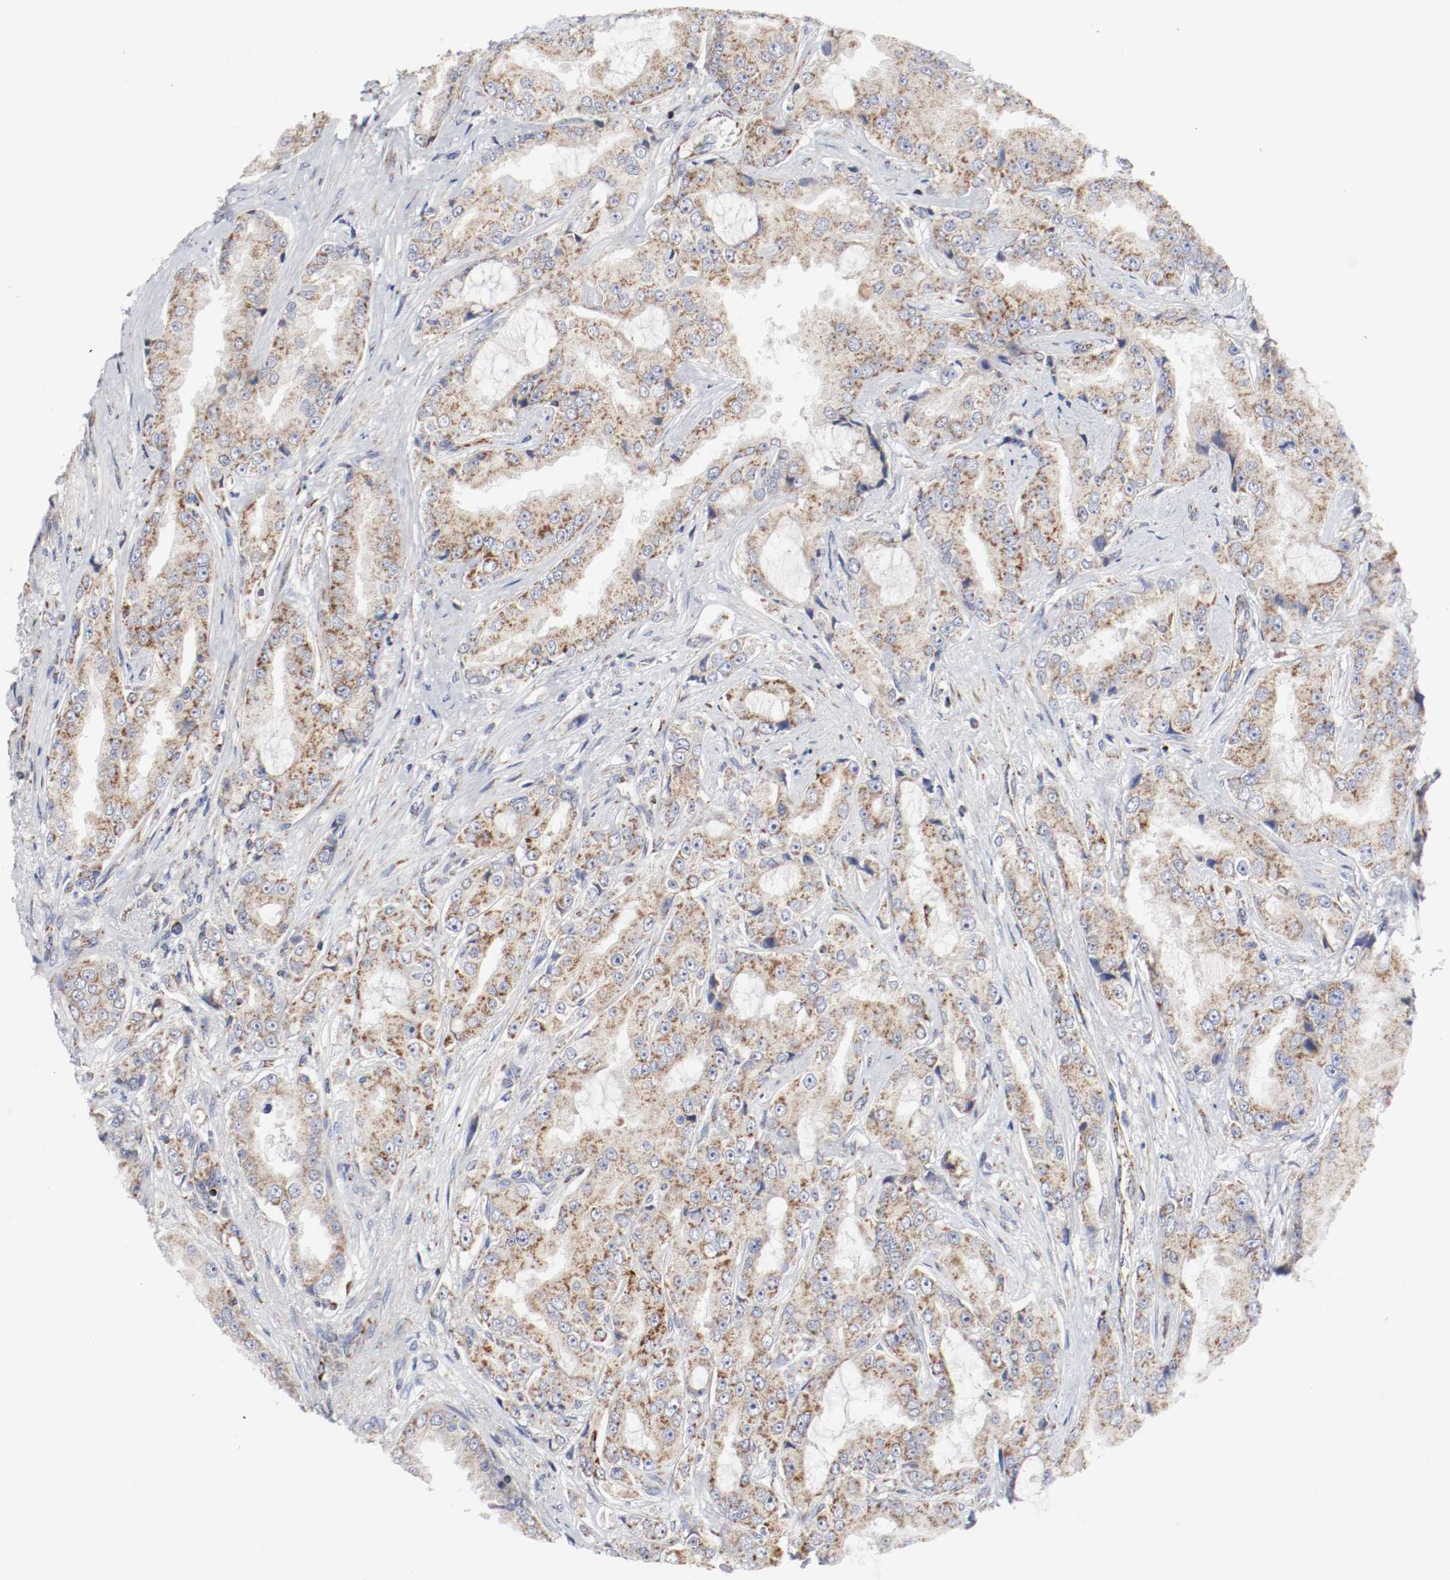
{"staining": {"intensity": "moderate", "quantity": ">75%", "location": "cytoplasmic/membranous"}, "tissue": "prostate cancer", "cell_type": "Tumor cells", "image_type": "cancer", "snomed": [{"axis": "morphology", "description": "Adenocarcinoma, High grade"}, {"axis": "topography", "description": "Prostate"}], "caption": "Immunohistochemical staining of prostate cancer (high-grade adenocarcinoma) exhibits medium levels of moderate cytoplasmic/membranous protein expression in about >75% of tumor cells.", "gene": "AFG3L2", "patient": {"sex": "male", "age": 73}}